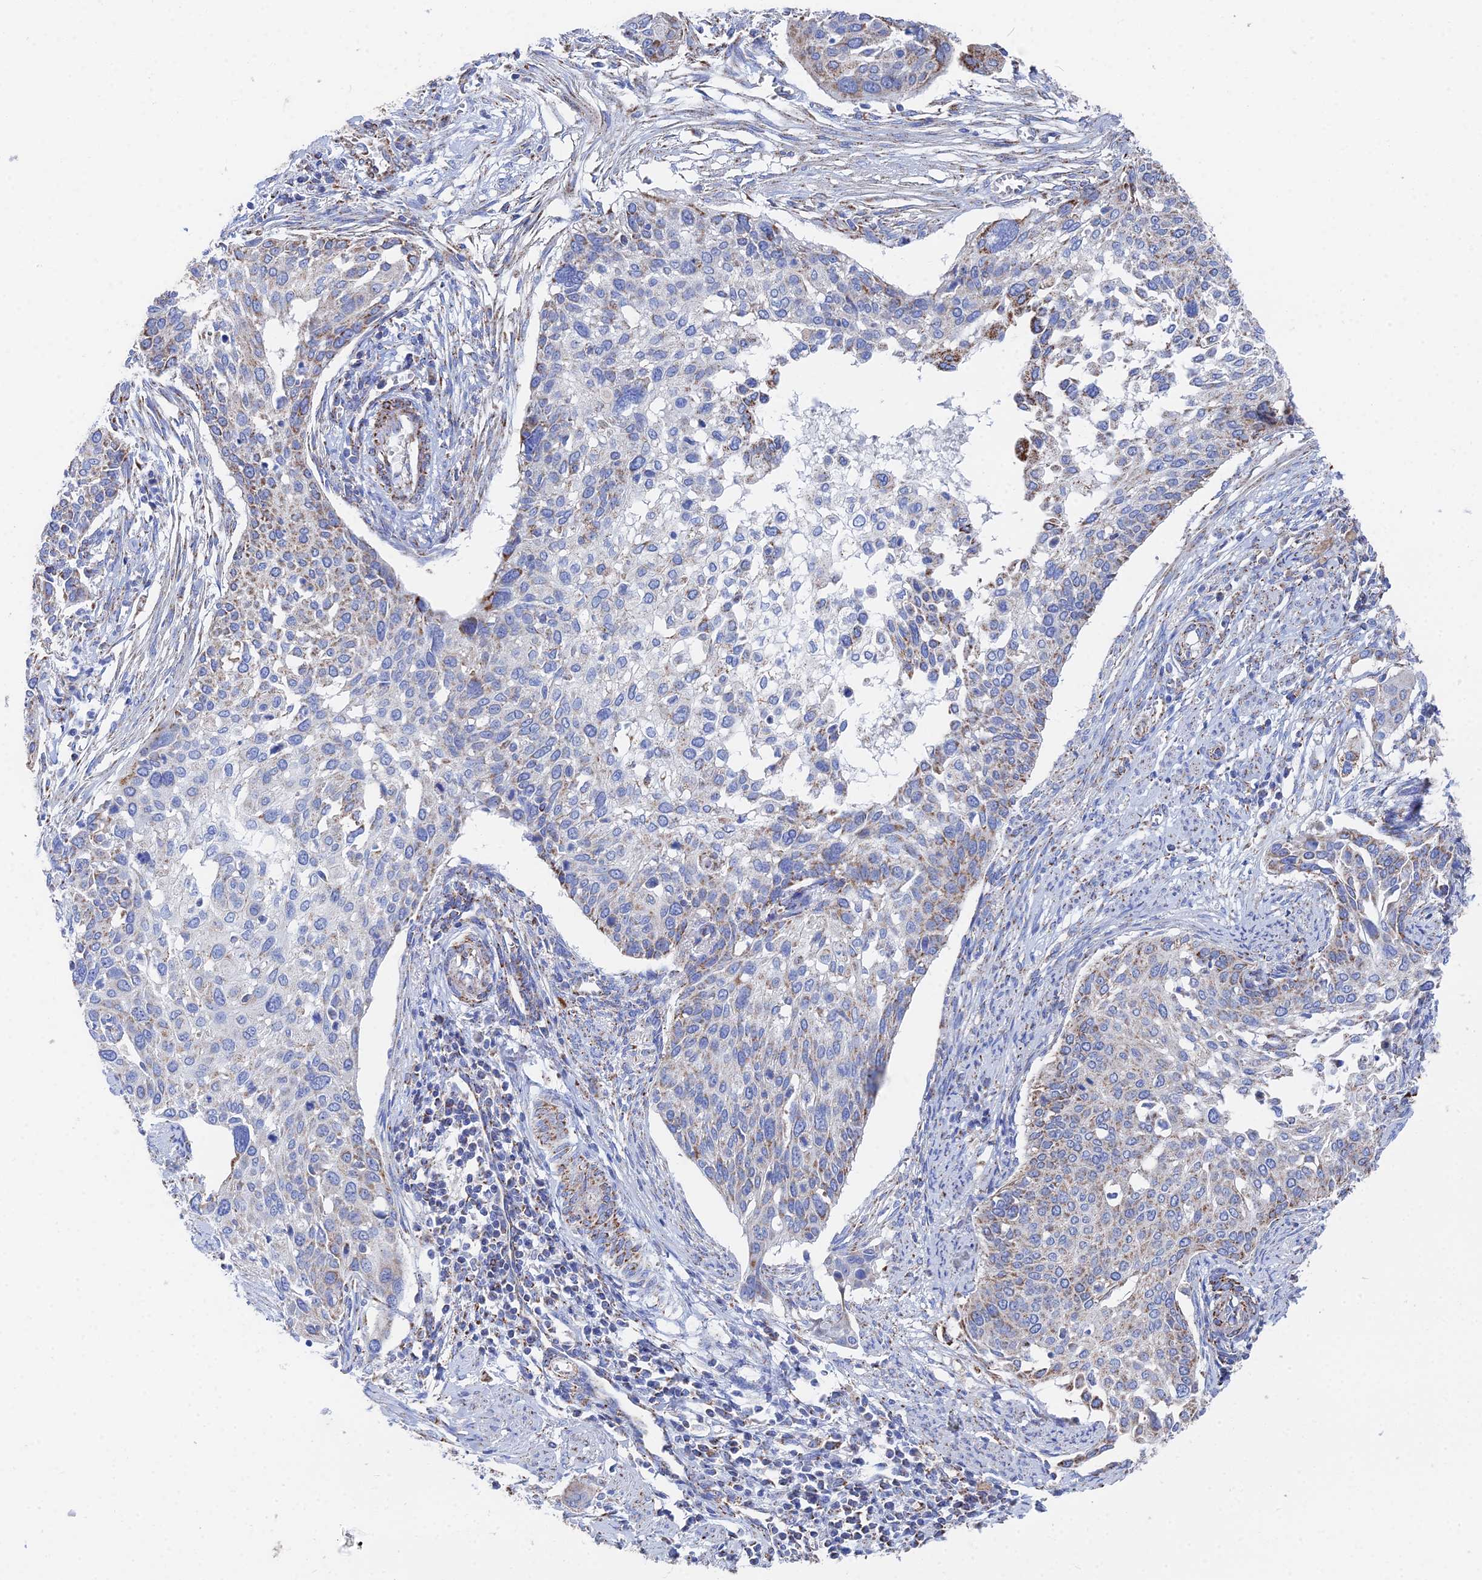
{"staining": {"intensity": "moderate", "quantity": "25%-75%", "location": "cytoplasmic/membranous"}, "tissue": "cervical cancer", "cell_type": "Tumor cells", "image_type": "cancer", "snomed": [{"axis": "morphology", "description": "Squamous cell carcinoma, NOS"}, {"axis": "topography", "description": "Cervix"}], "caption": "Protein expression by IHC reveals moderate cytoplasmic/membranous positivity in approximately 25%-75% of tumor cells in cervical cancer.", "gene": "IFT80", "patient": {"sex": "female", "age": 44}}